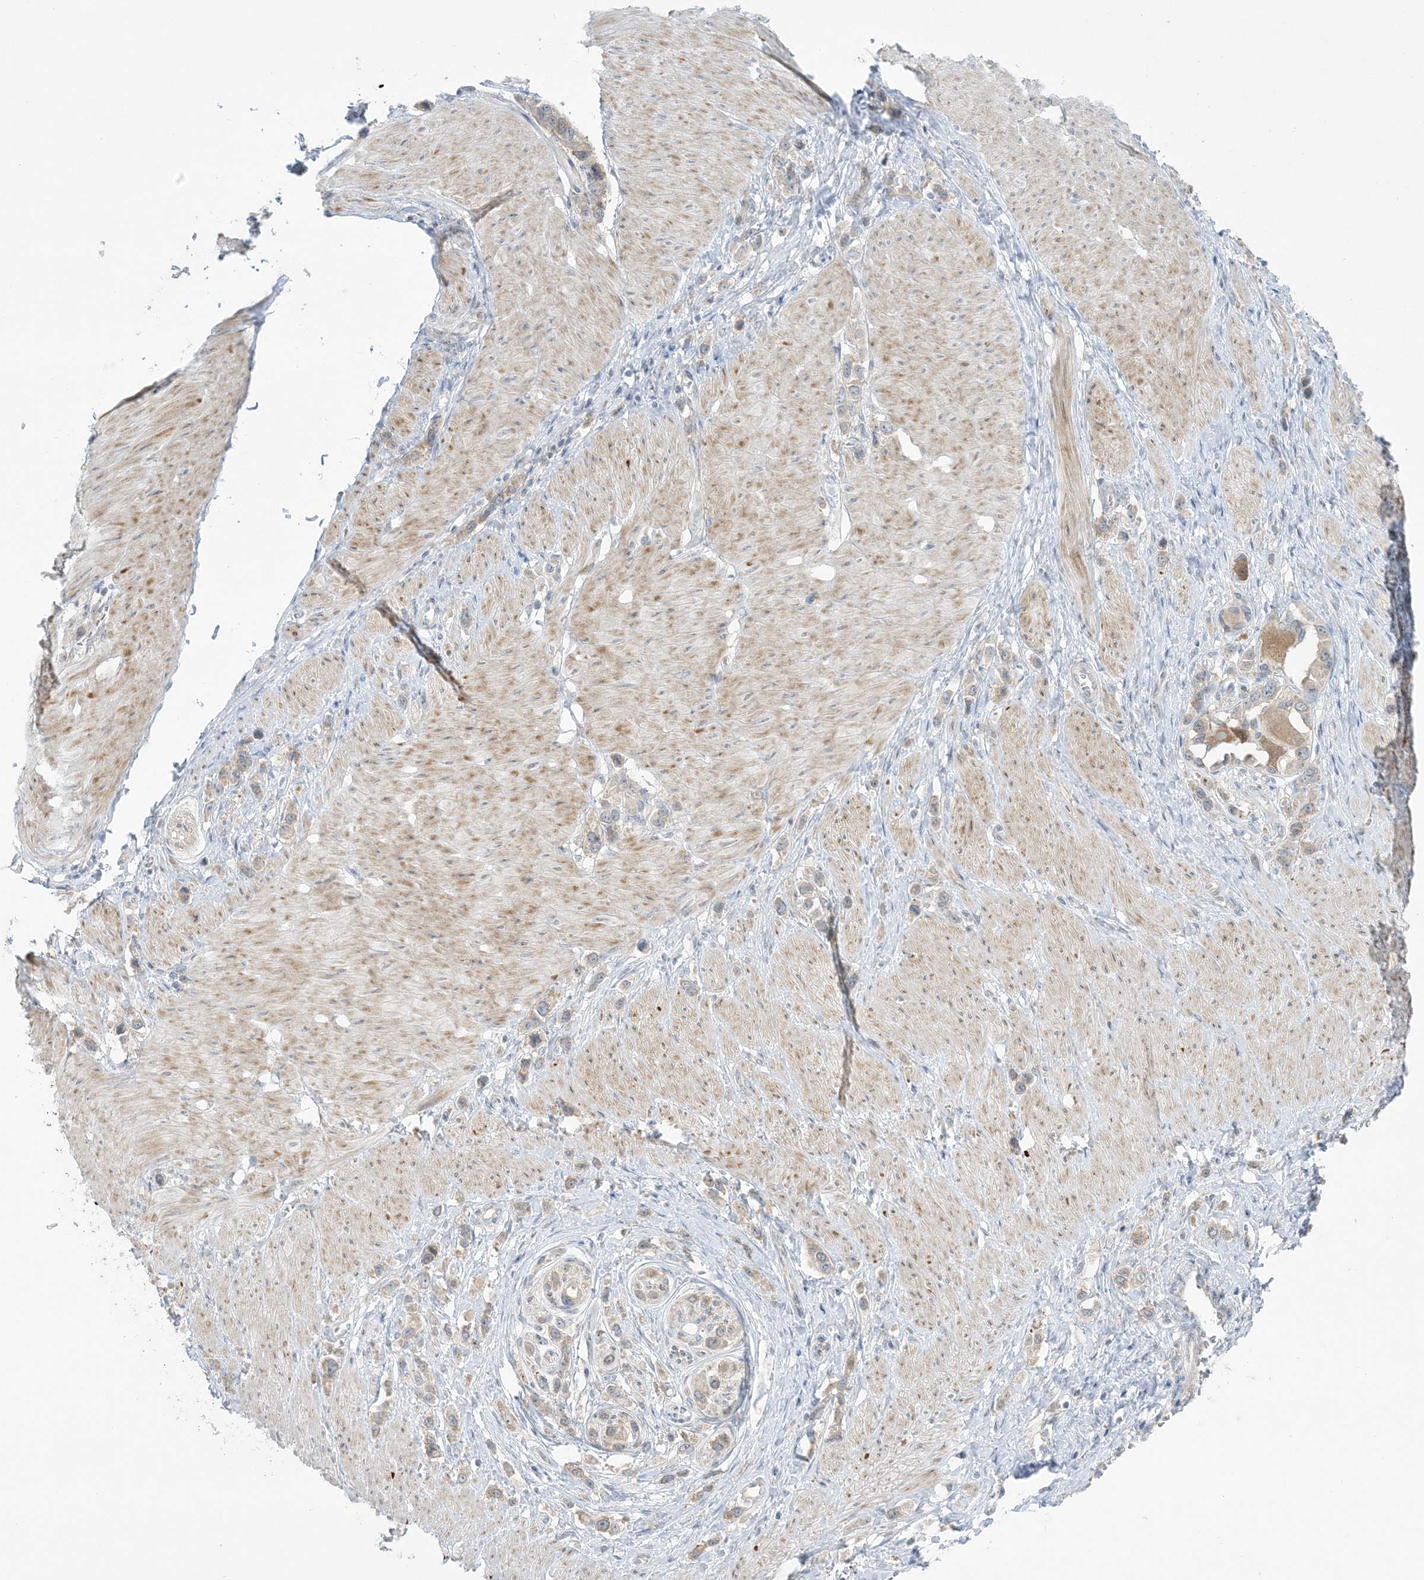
{"staining": {"intensity": "moderate", "quantity": "<25%", "location": "cytoplasmic/membranous"}, "tissue": "stomach cancer", "cell_type": "Tumor cells", "image_type": "cancer", "snomed": [{"axis": "morphology", "description": "Normal tissue, NOS"}, {"axis": "morphology", "description": "Adenocarcinoma, NOS"}, {"axis": "topography", "description": "Stomach, upper"}, {"axis": "topography", "description": "Stomach"}], "caption": "A histopathology image showing moderate cytoplasmic/membranous expression in about <25% of tumor cells in stomach adenocarcinoma, as visualized by brown immunohistochemical staining.", "gene": "SCN3A", "patient": {"sex": "female", "age": 65}}